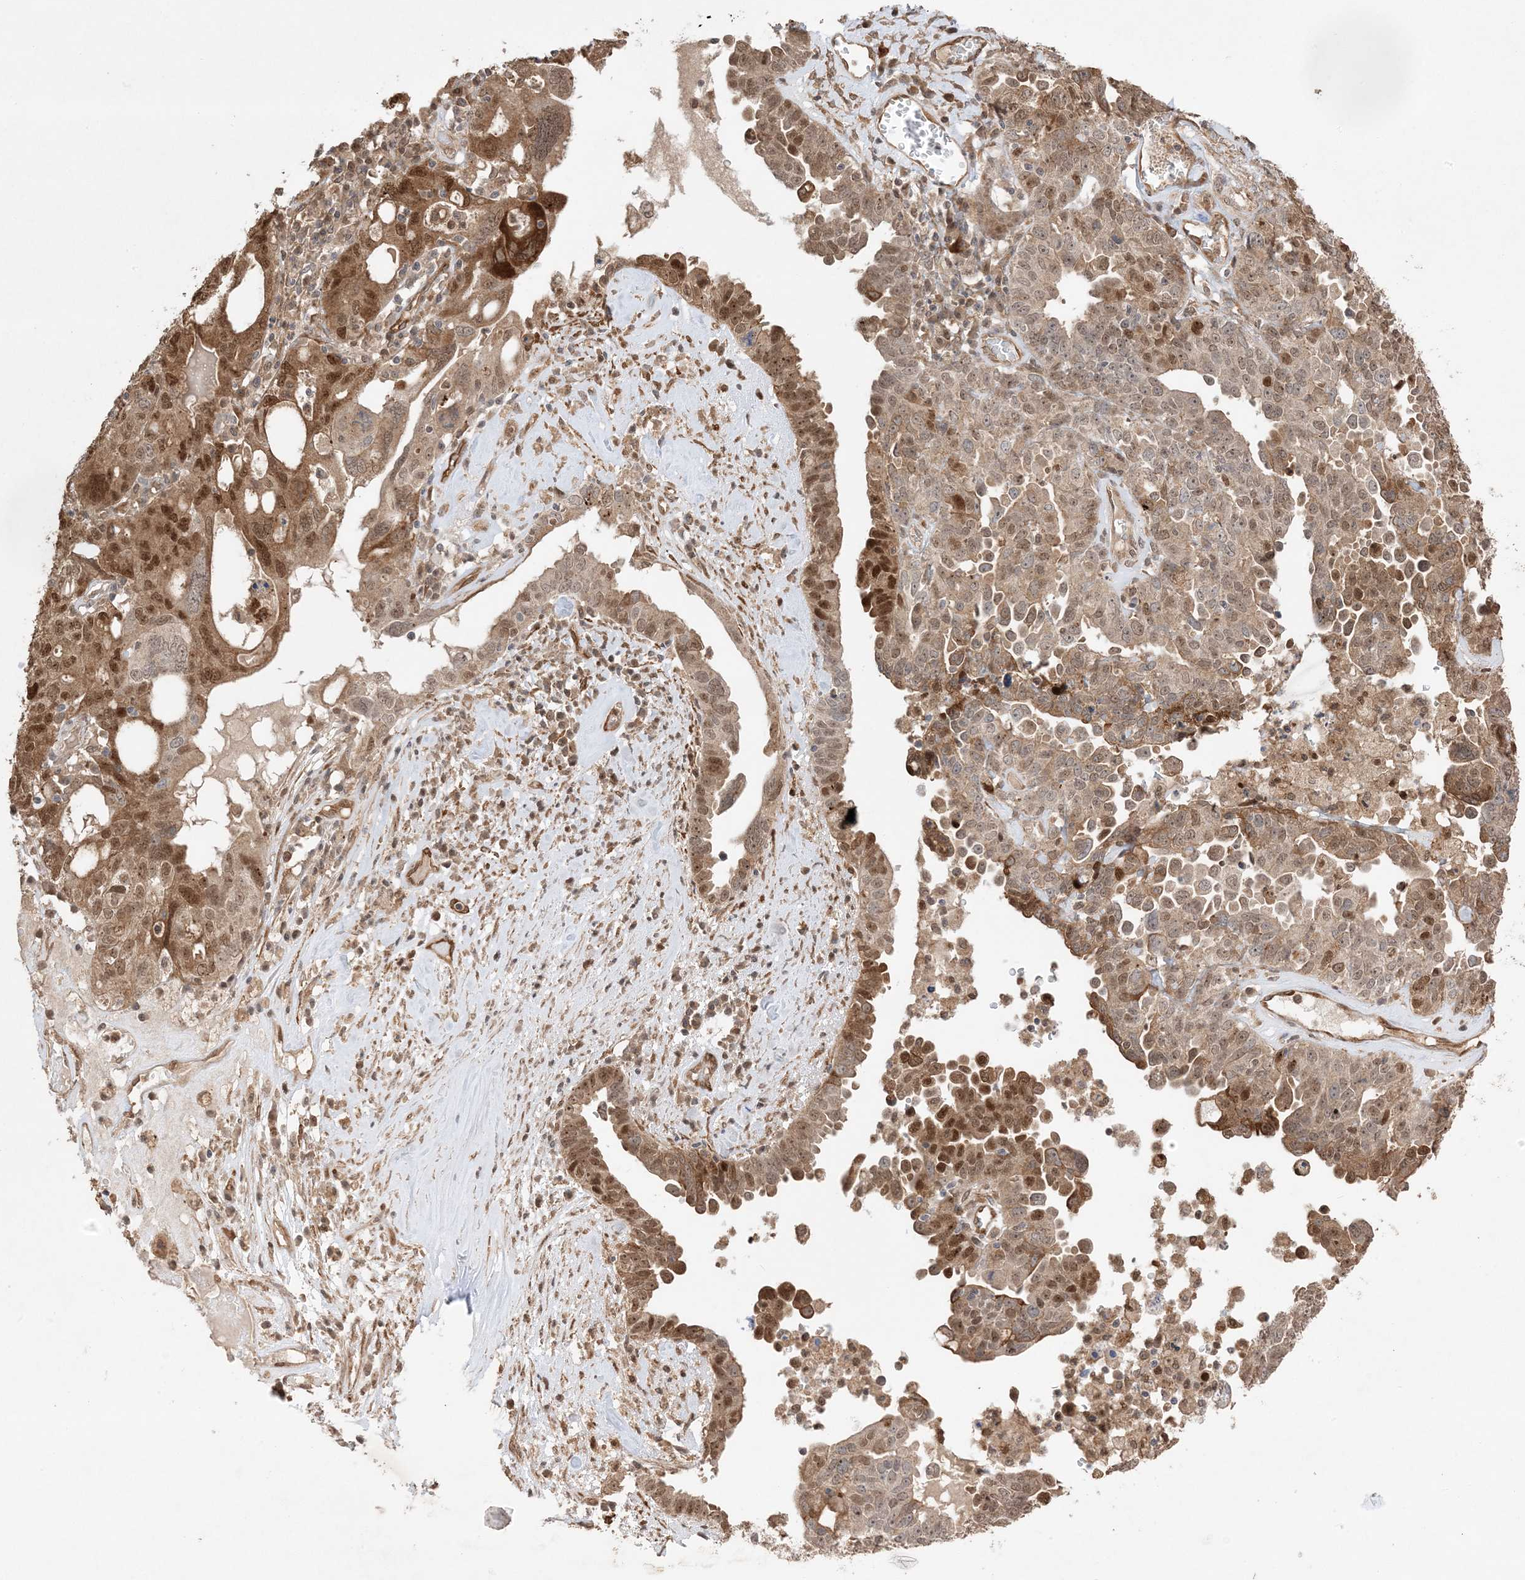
{"staining": {"intensity": "moderate", "quantity": ">75%", "location": "cytoplasmic/membranous,nuclear"}, "tissue": "ovarian cancer", "cell_type": "Tumor cells", "image_type": "cancer", "snomed": [{"axis": "morphology", "description": "Carcinoma, endometroid"}, {"axis": "topography", "description": "Ovary"}], "caption": "Protein positivity by immunohistochemistry shows moderate cytoplasmic/membranous and nuclear positivity in about >75% of tumor cells in endometroid carcinoma (ovarian).", "gene": "ZBTB41", "patient": {"sex": "female", "age": 62}}